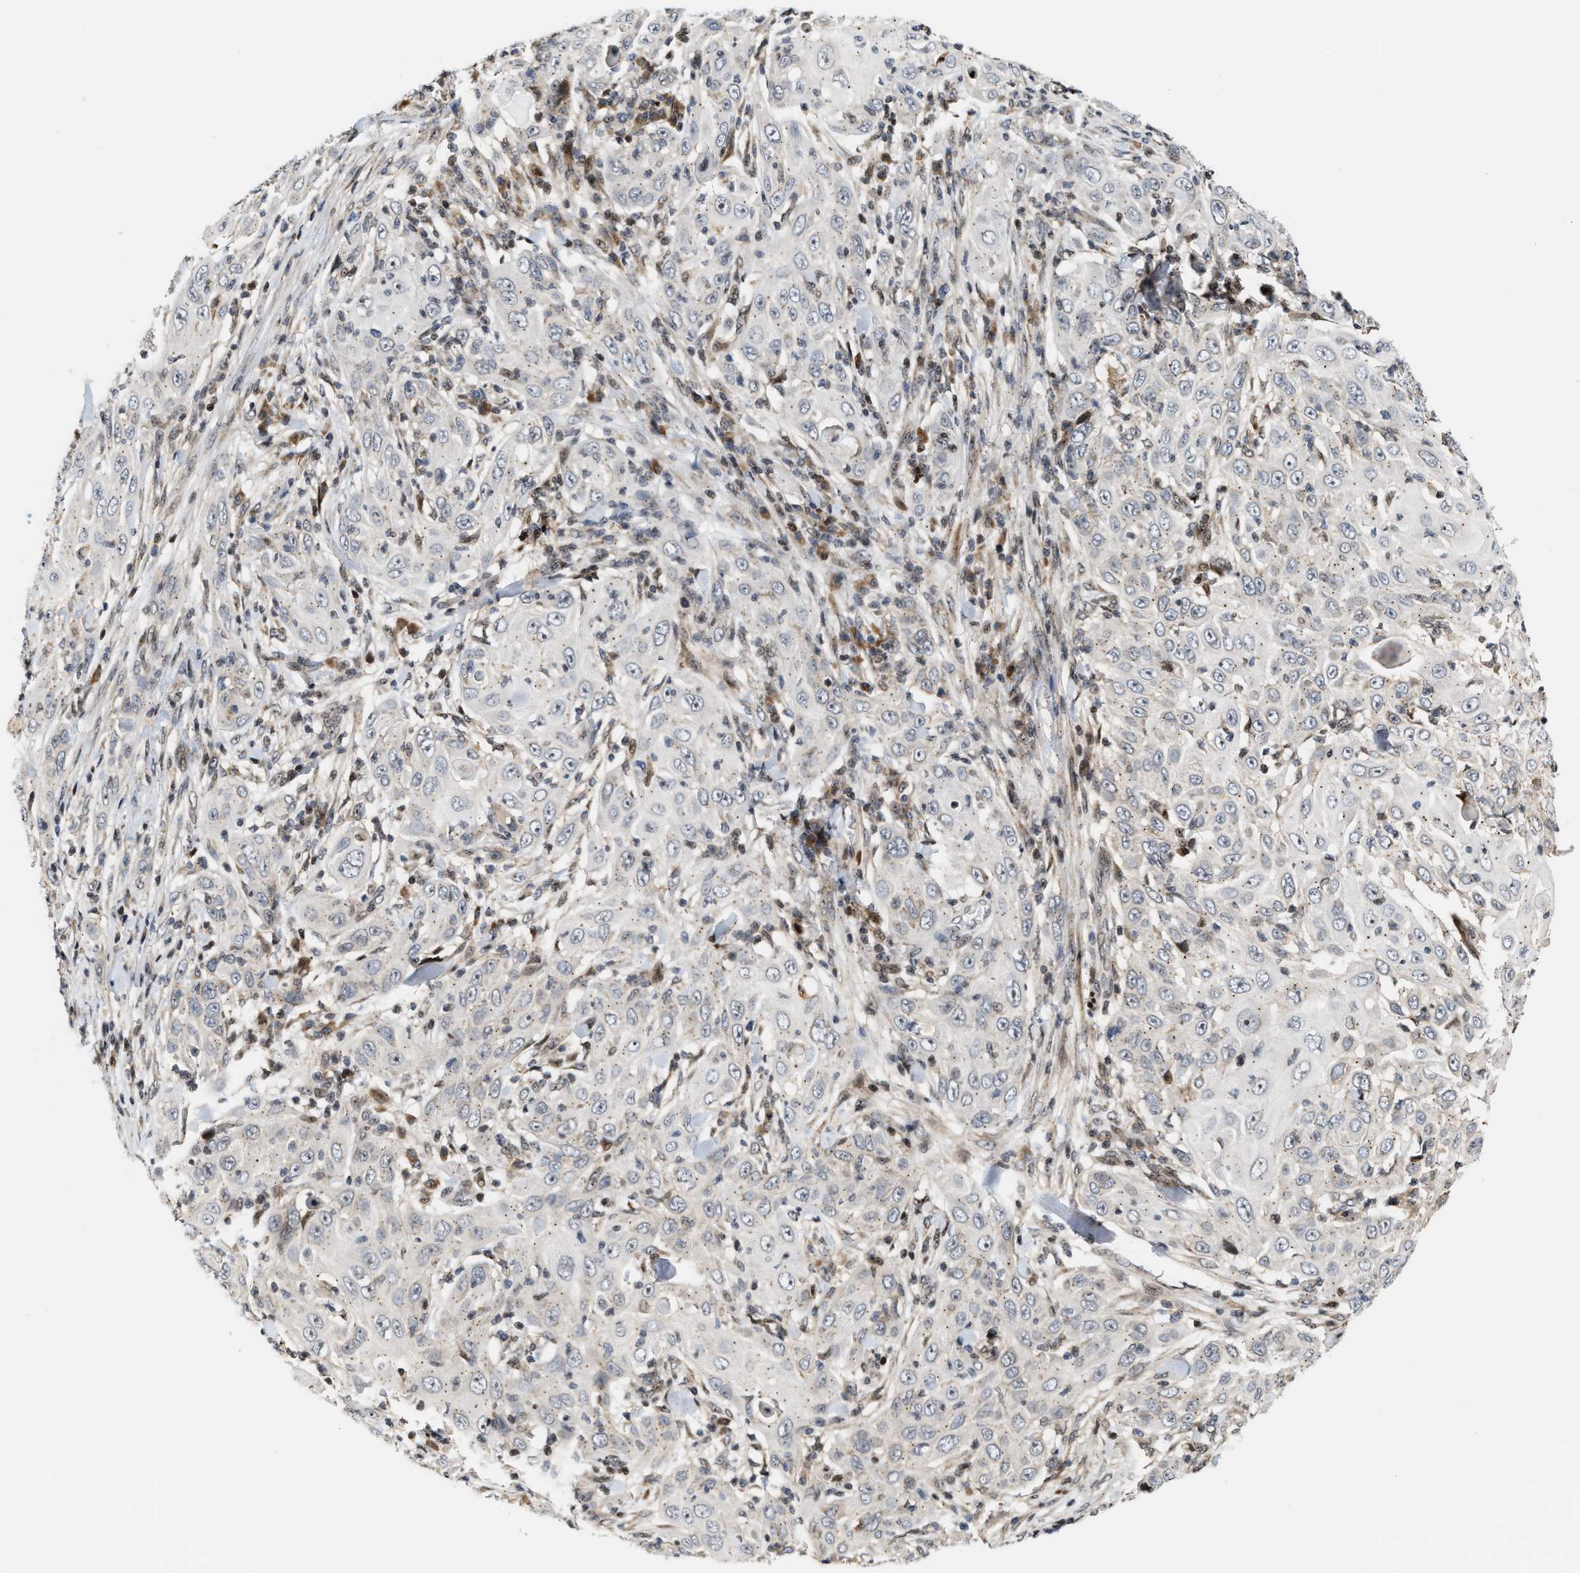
{"staining": {"intensity": "negative", "quantity": "none", "location": "none"}, "tissue": "skin cancer", "cell_type": "Tumor cells", "image_type": "cancer", "snomed": [{"axis": "morphology", "description": "Squamous cell carcinoma, NOS"}, {"axis": "topography", "description": "Skin"}], "caption": "Skin cancer (squamous cell carcinoma) stained for a protein using immunohistochemistry (IHC) demonstrates no staining tumor cells.", "gene": "PDZD2", "patient": {"sex": "female", "age": 88}}